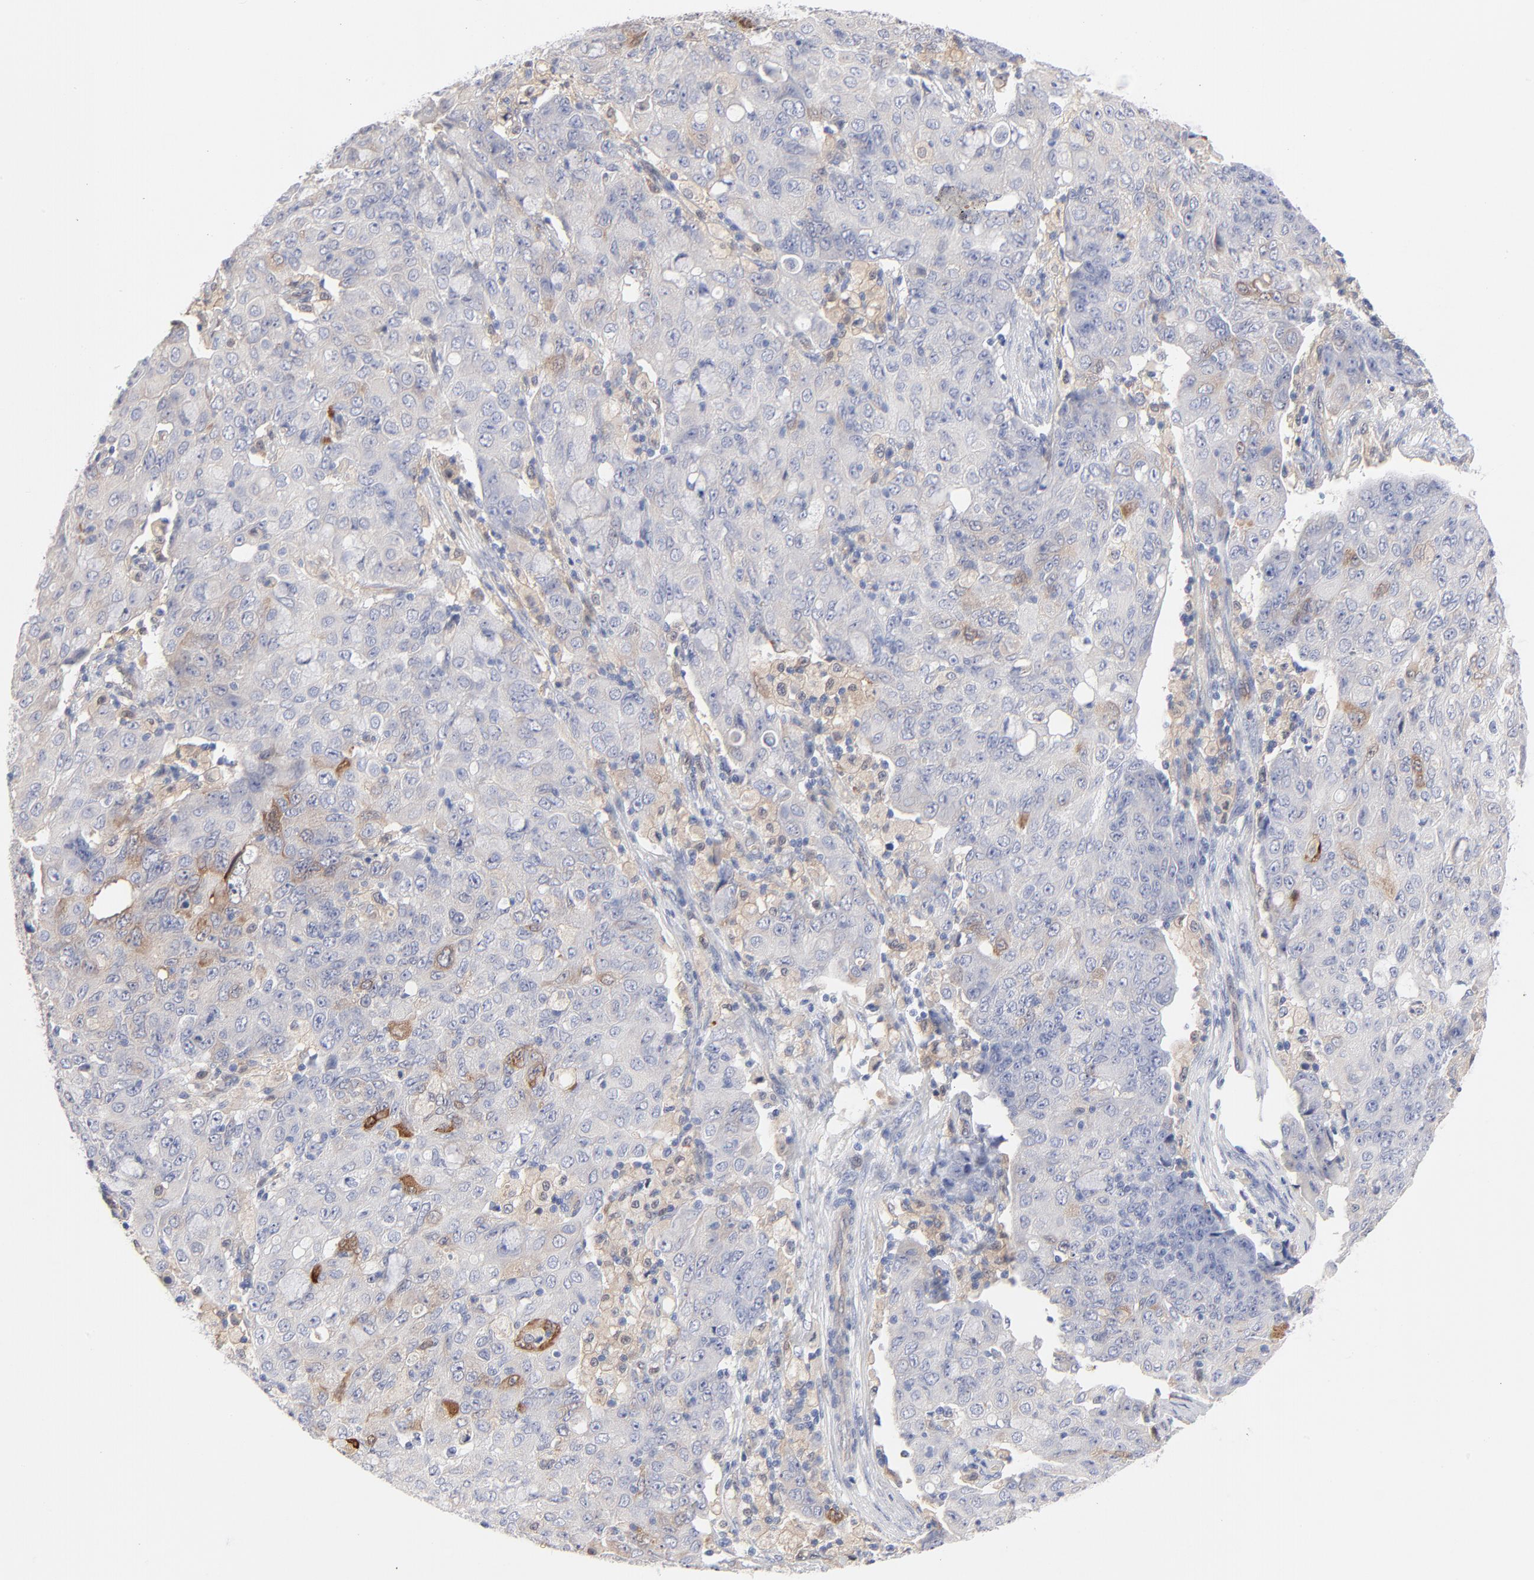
{"staining": {"intensity": "weak", "quantity": "<25%", "location": "cytoplasmic/membranous"}, "tissue": "ovarian cancer", "cell_type": "Tumor cells", "image_type": "cancer", "snomed": [{"axis": "morphology", "description": "Carcinoma, endometroid"}, {"axis": "topography", "description": "Ovary"}], "caption": "A histopathology image of human ovarian endometroid carcinoma is negative for staining in tumor cells.", "gene": "ARRB1", "patient": {"sex": "female", "age": 42}}